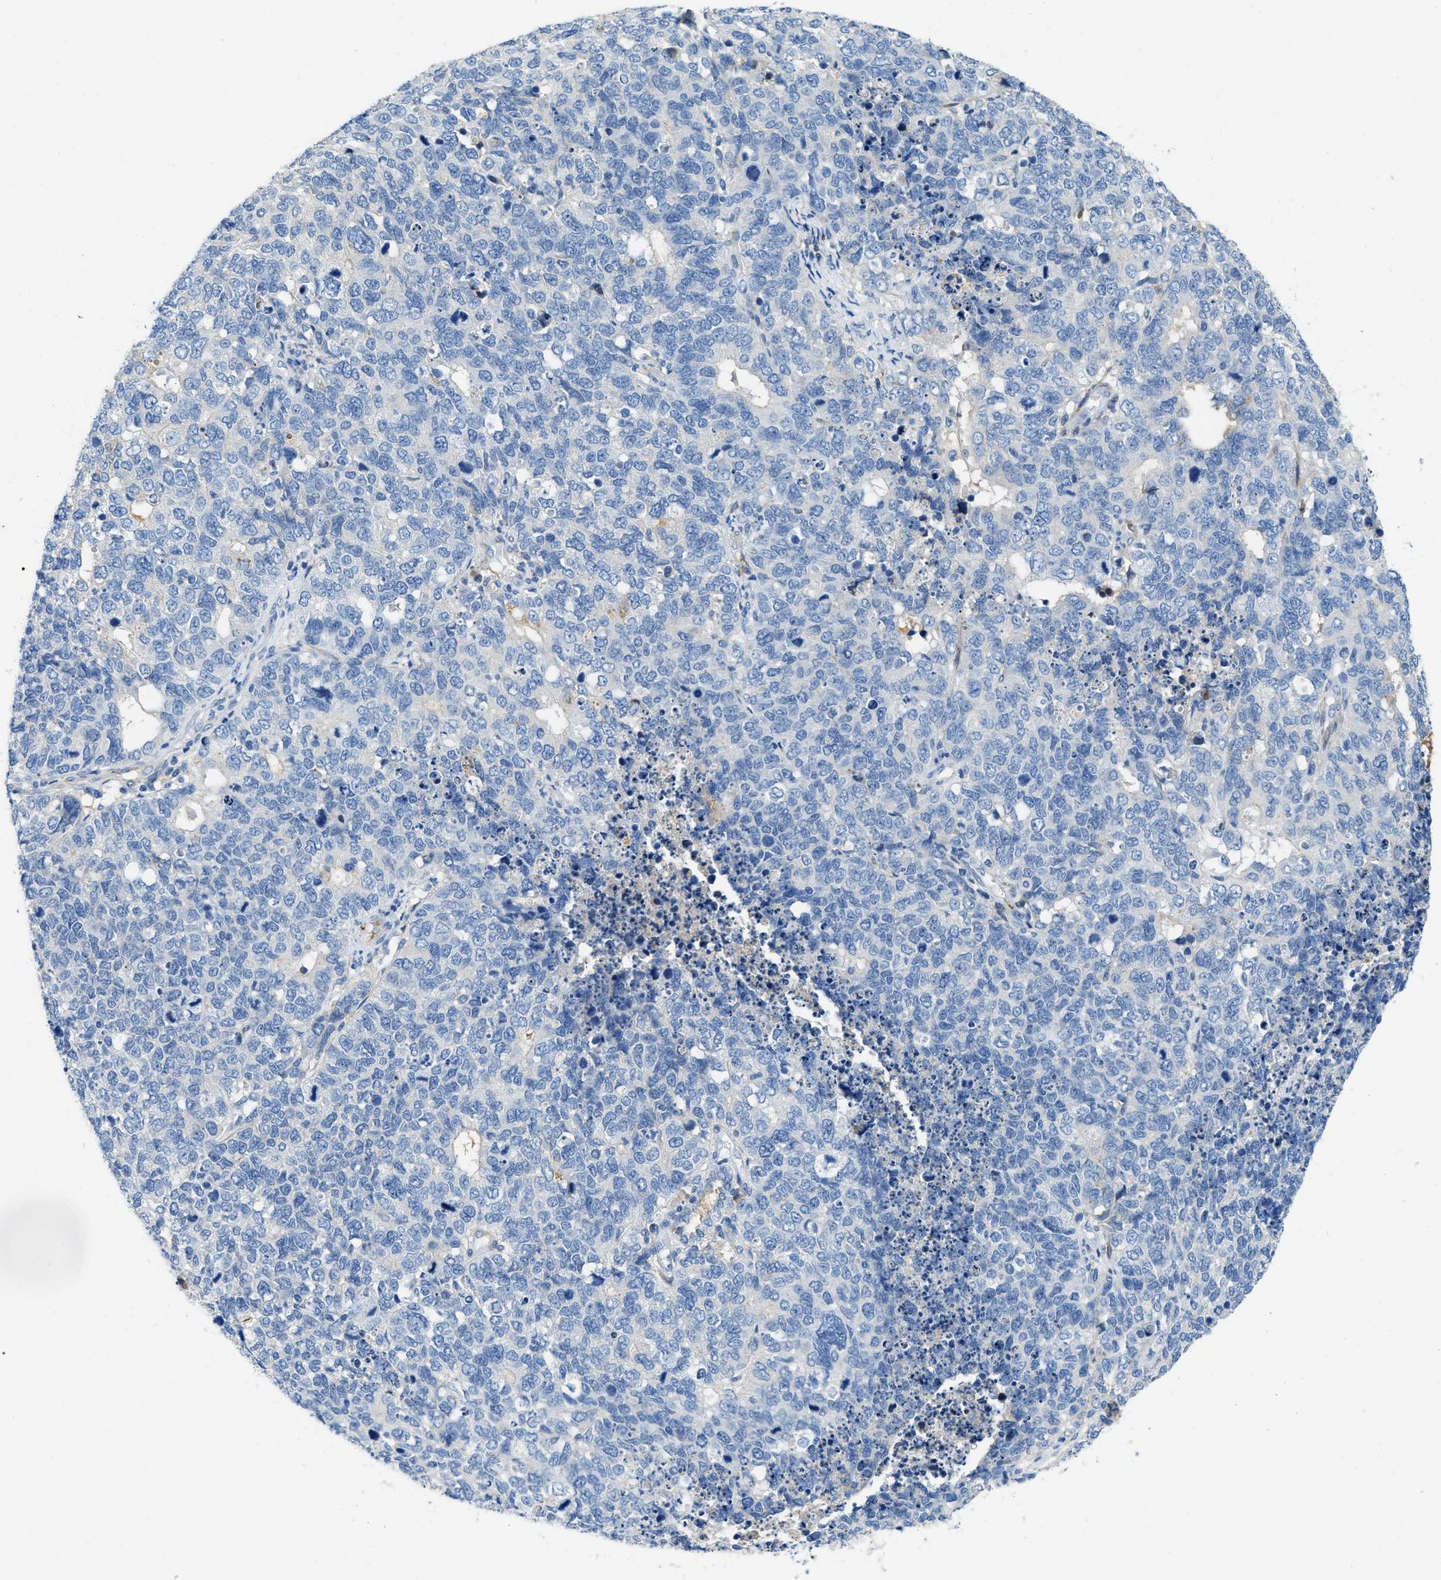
{"staining": {"intensity": "negative", "quantity": "none", "location": "none"}, "tissue": "cervical cancer", "cell_type": "Tumor cells", "image_type": "cancer", "snomed": [{"axis": "morphology", "description": "Squamous cell carcinoma, NOS"}, {"axis": "topography", "description": "Cervix"}], "caption": "Immunohistochemical staining of human cervical cancer (squamous cell carcinoma) reveals no significant staining in tumor cells.", "gene": "SPEG", "patient": {"sex": "female", "age": 63}}